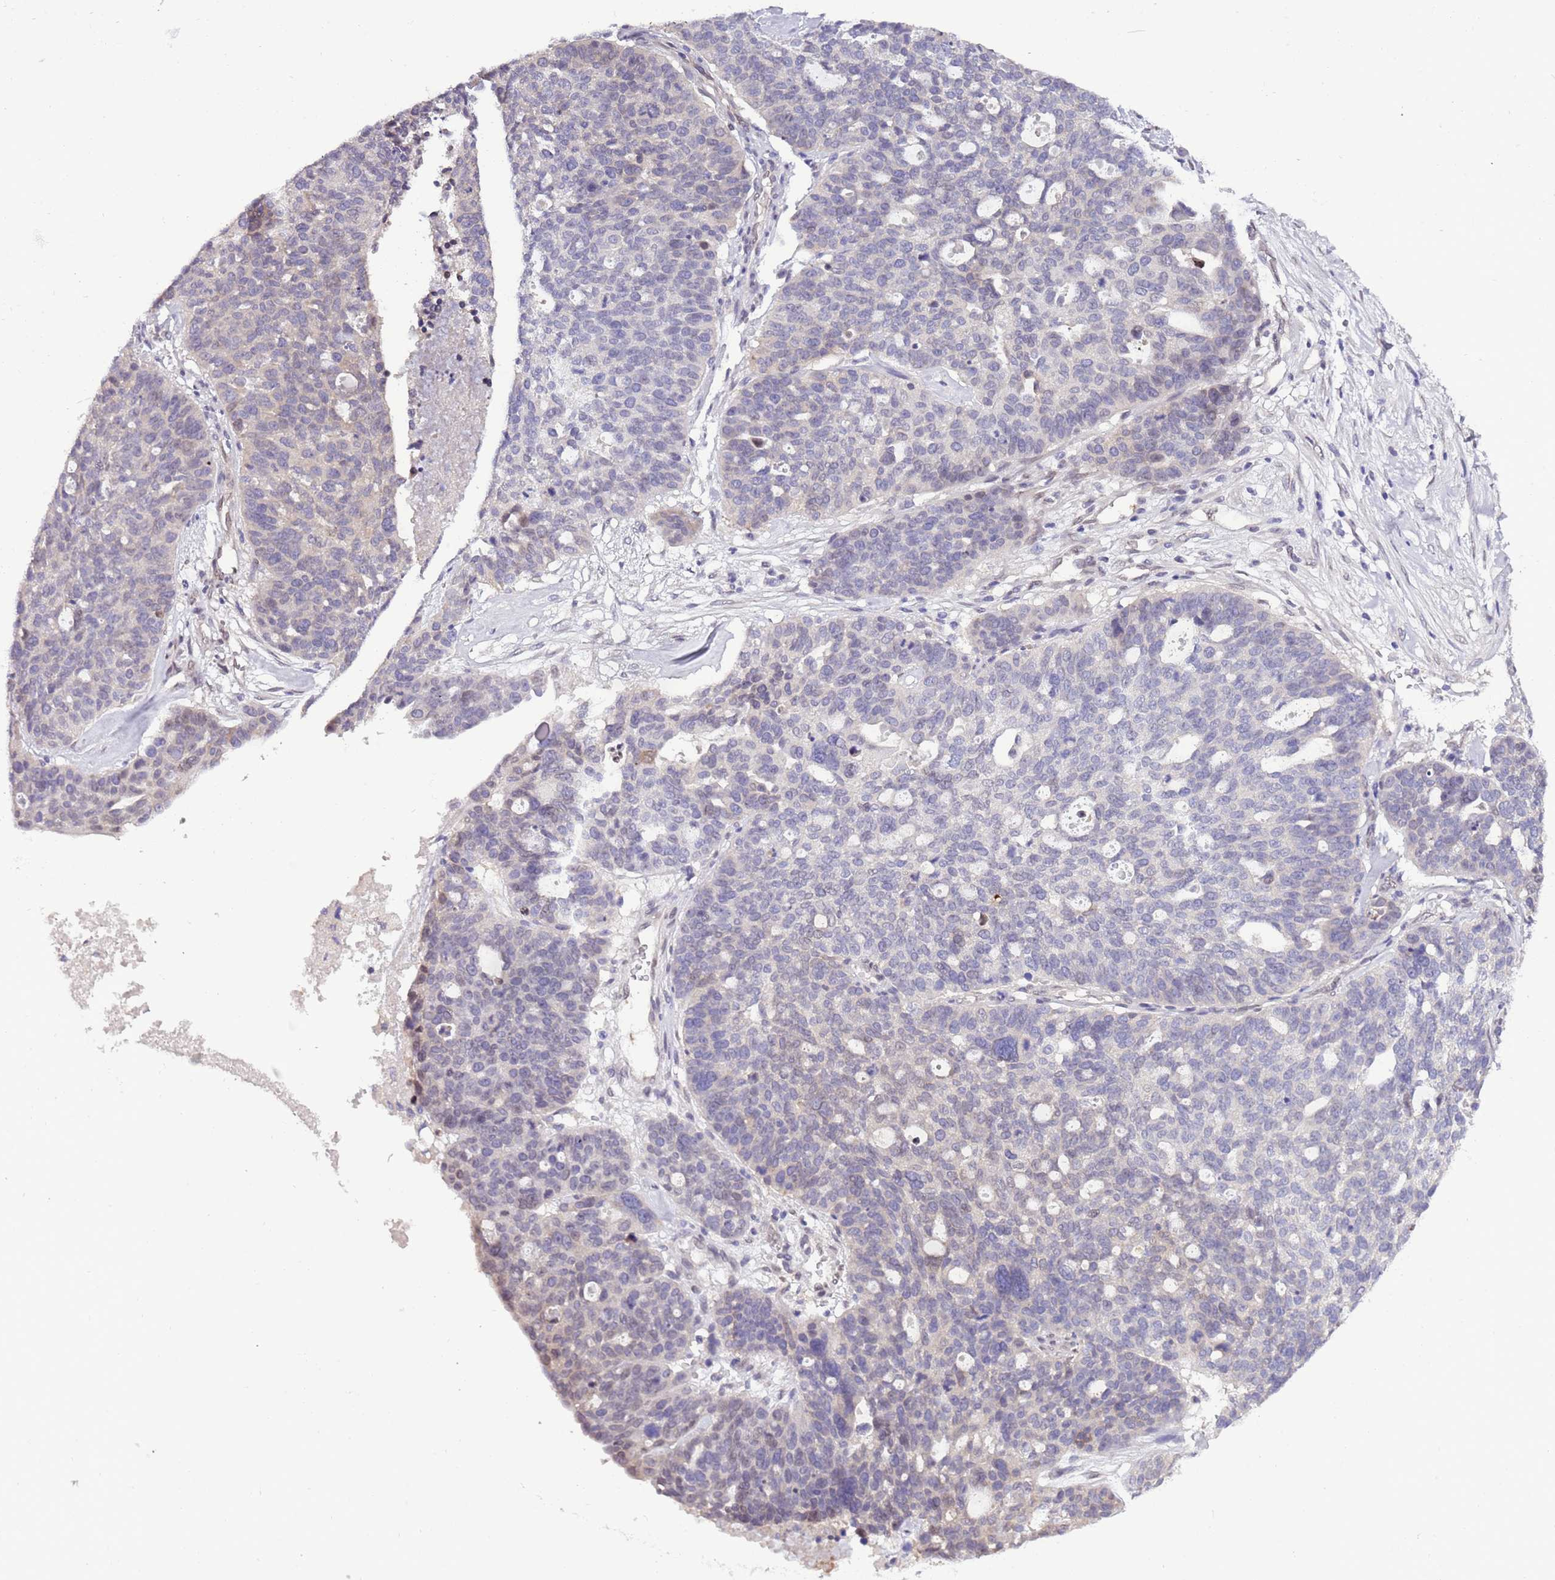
{"staining": {"intensity": "negative", "quantity": "none", "location": "none"}, "tissue": "ovarian cancer", "cell_type": "Tumor cells", "image_type": "cancer", "snomed": [{"axis": "morphology", "description": "Cystadenocarcinoma, serous, NOS"}, {"axis": "topography", "description": "Ovary"}], "caption": "A photomicrograph of ovarian serous cystadenocarcinoma stained for a protein displays no brown staining in tumor cells.", "gene": "ZNF665", "patient": {"sex": "female", "age": 59}}